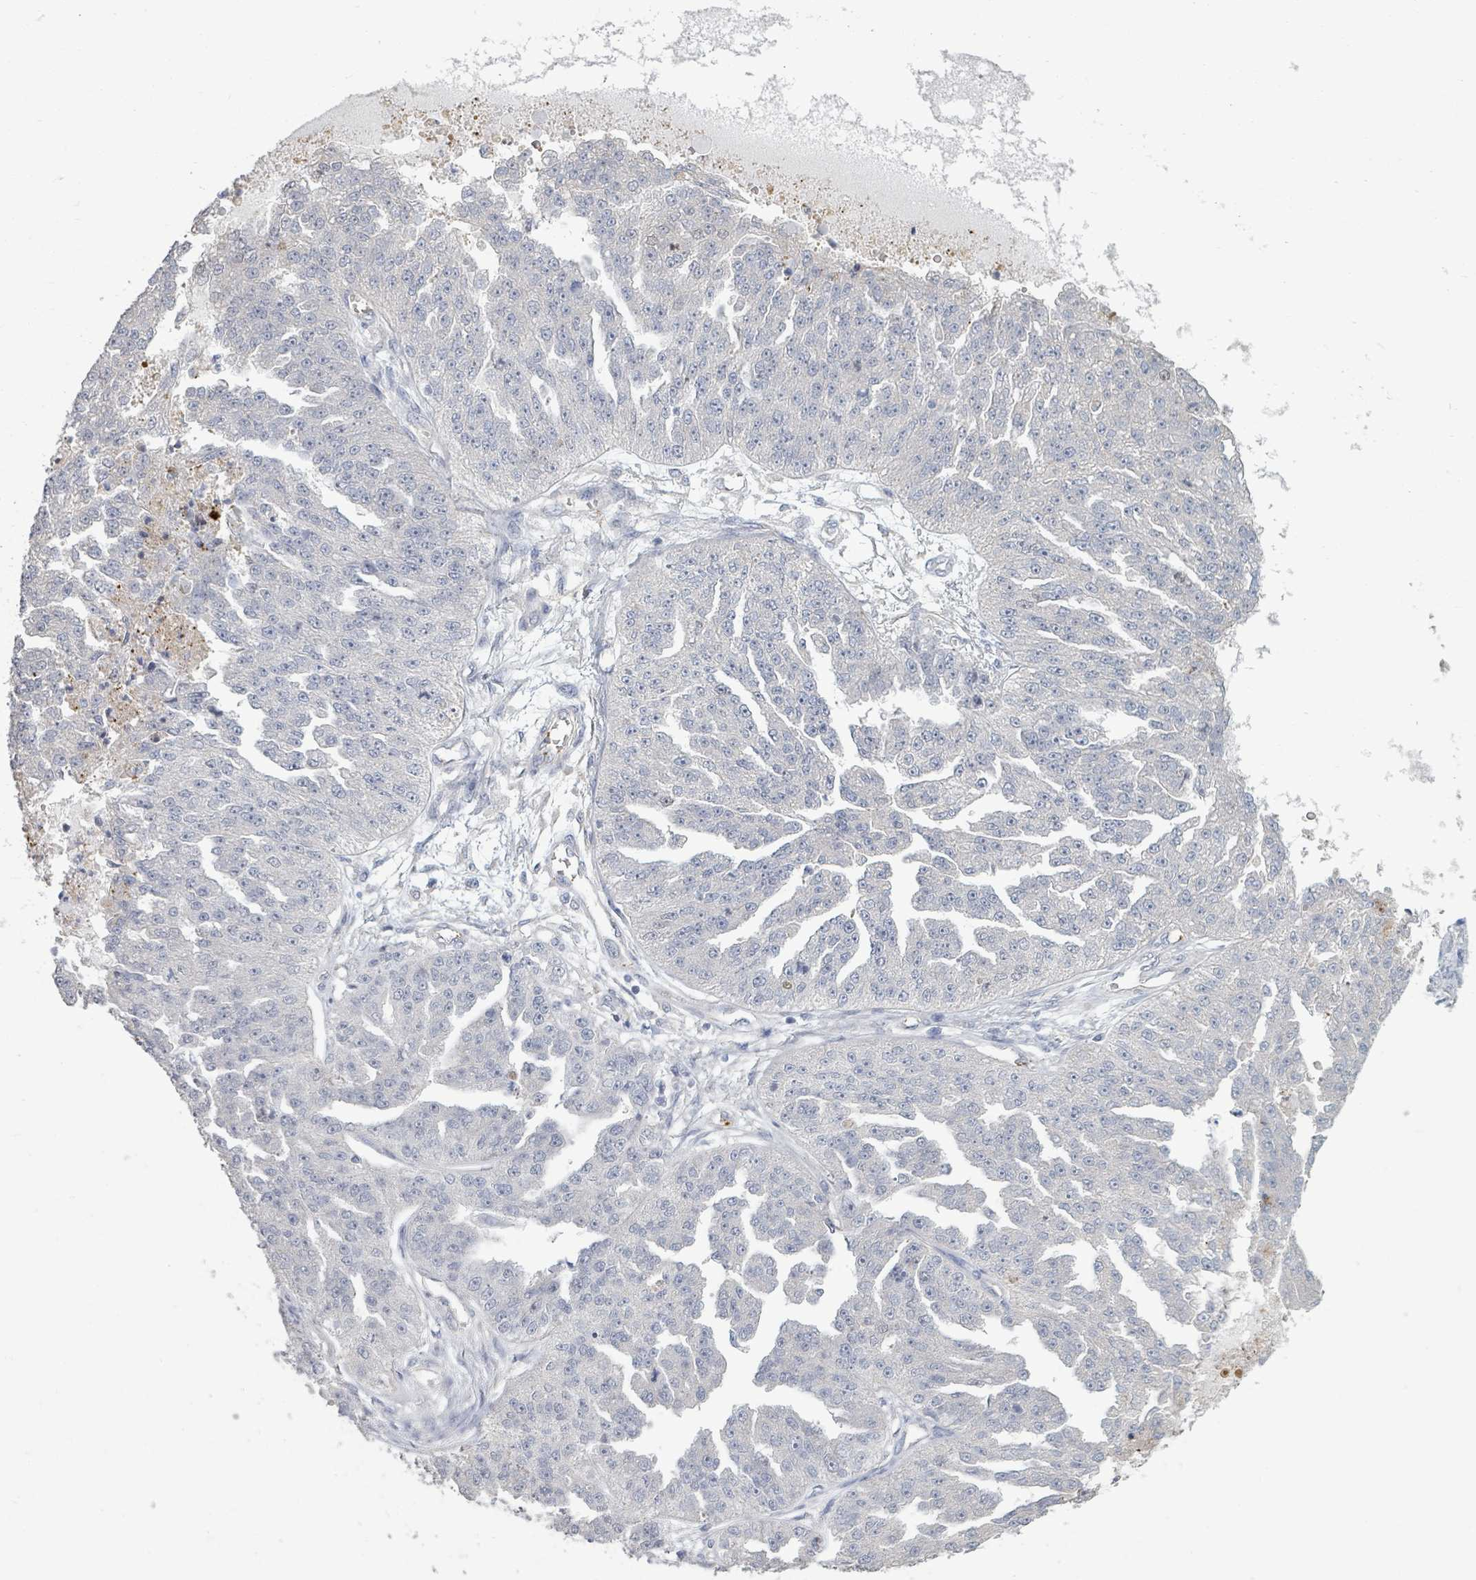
{"staining": {"intensity": "negative", "quantity": "none", "location": "none"}, "tissue": "ovarian cancer", "cell_type": "Tumor cells", "image_type": "cancer", "snomed": [{"axis": "morphology", "description": "Cystadenocarcinoma, serous, NOS"}, {"axis": "topography", "description": "Ovary"}], "caption": "IHC of human serous cystadenocarcinoma (ovarian) displays no expression in tumor cells.", "gene": "PLAUR", "patient": {"sex": "female", "age": 58}}